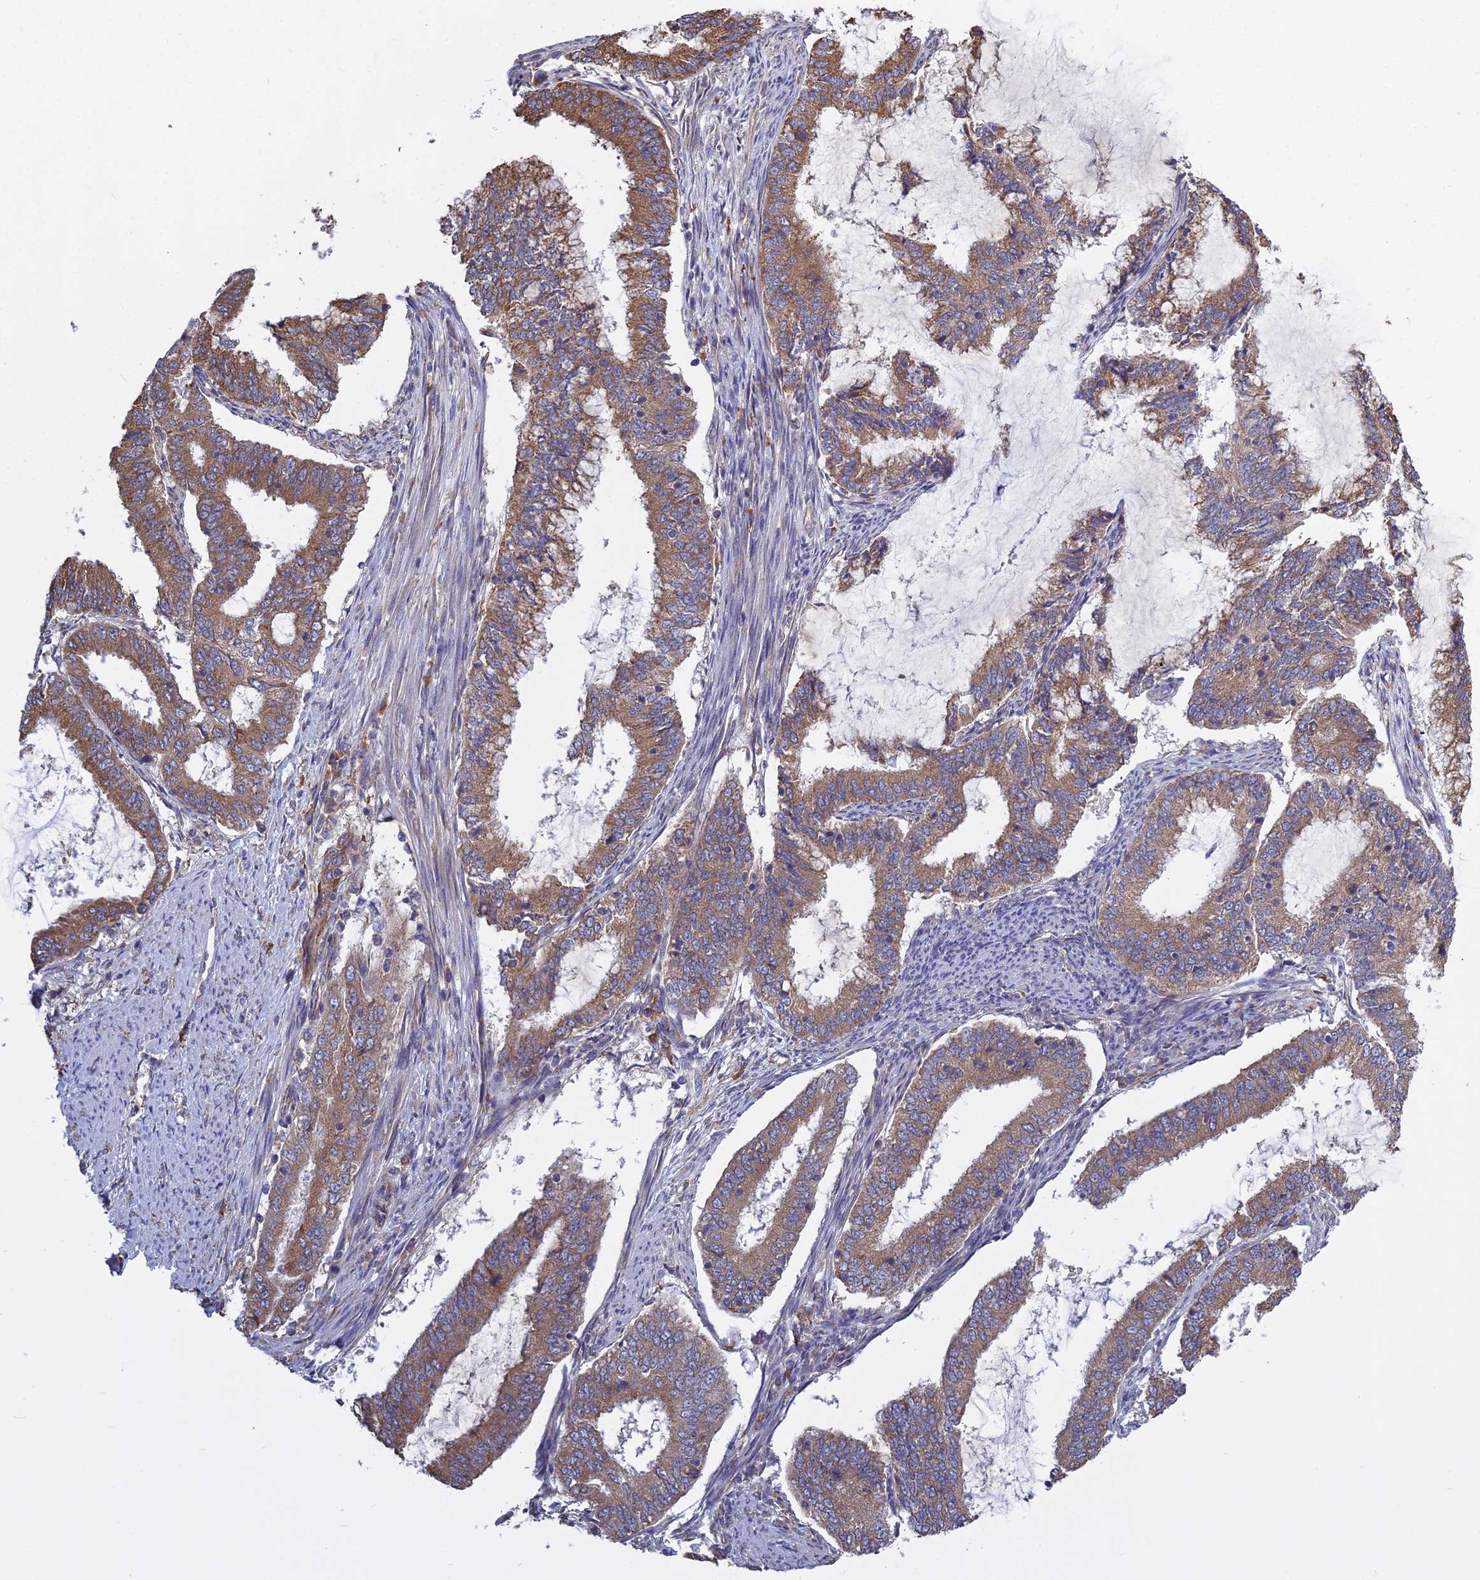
{"staining": {"intensity": "moderate", "quantity": ">75%", "location": "cytoplasmic/membranous"}, "tissue": "endometrial cancer", "cell_type": "Tumor cells", "image_type": "cancer", "snomed": [{"axis": "morphology", "description": "Adenocarcinoma, NOS"}, {"axis": "topography", "description": "Endometrium"}], "caption": "High-magnification brightfield microscopy of endometrial cancer stained with DAB (3,3'-diaminobenzidine) (brown) and counterstained with hematoxylin (blue). tumor cells exhibit moderate cytoplasmic/membranous positivity is present in about>75% of cells.", "gene": "KIAA1143", "patient": {"sex": "female", "age": 51}}